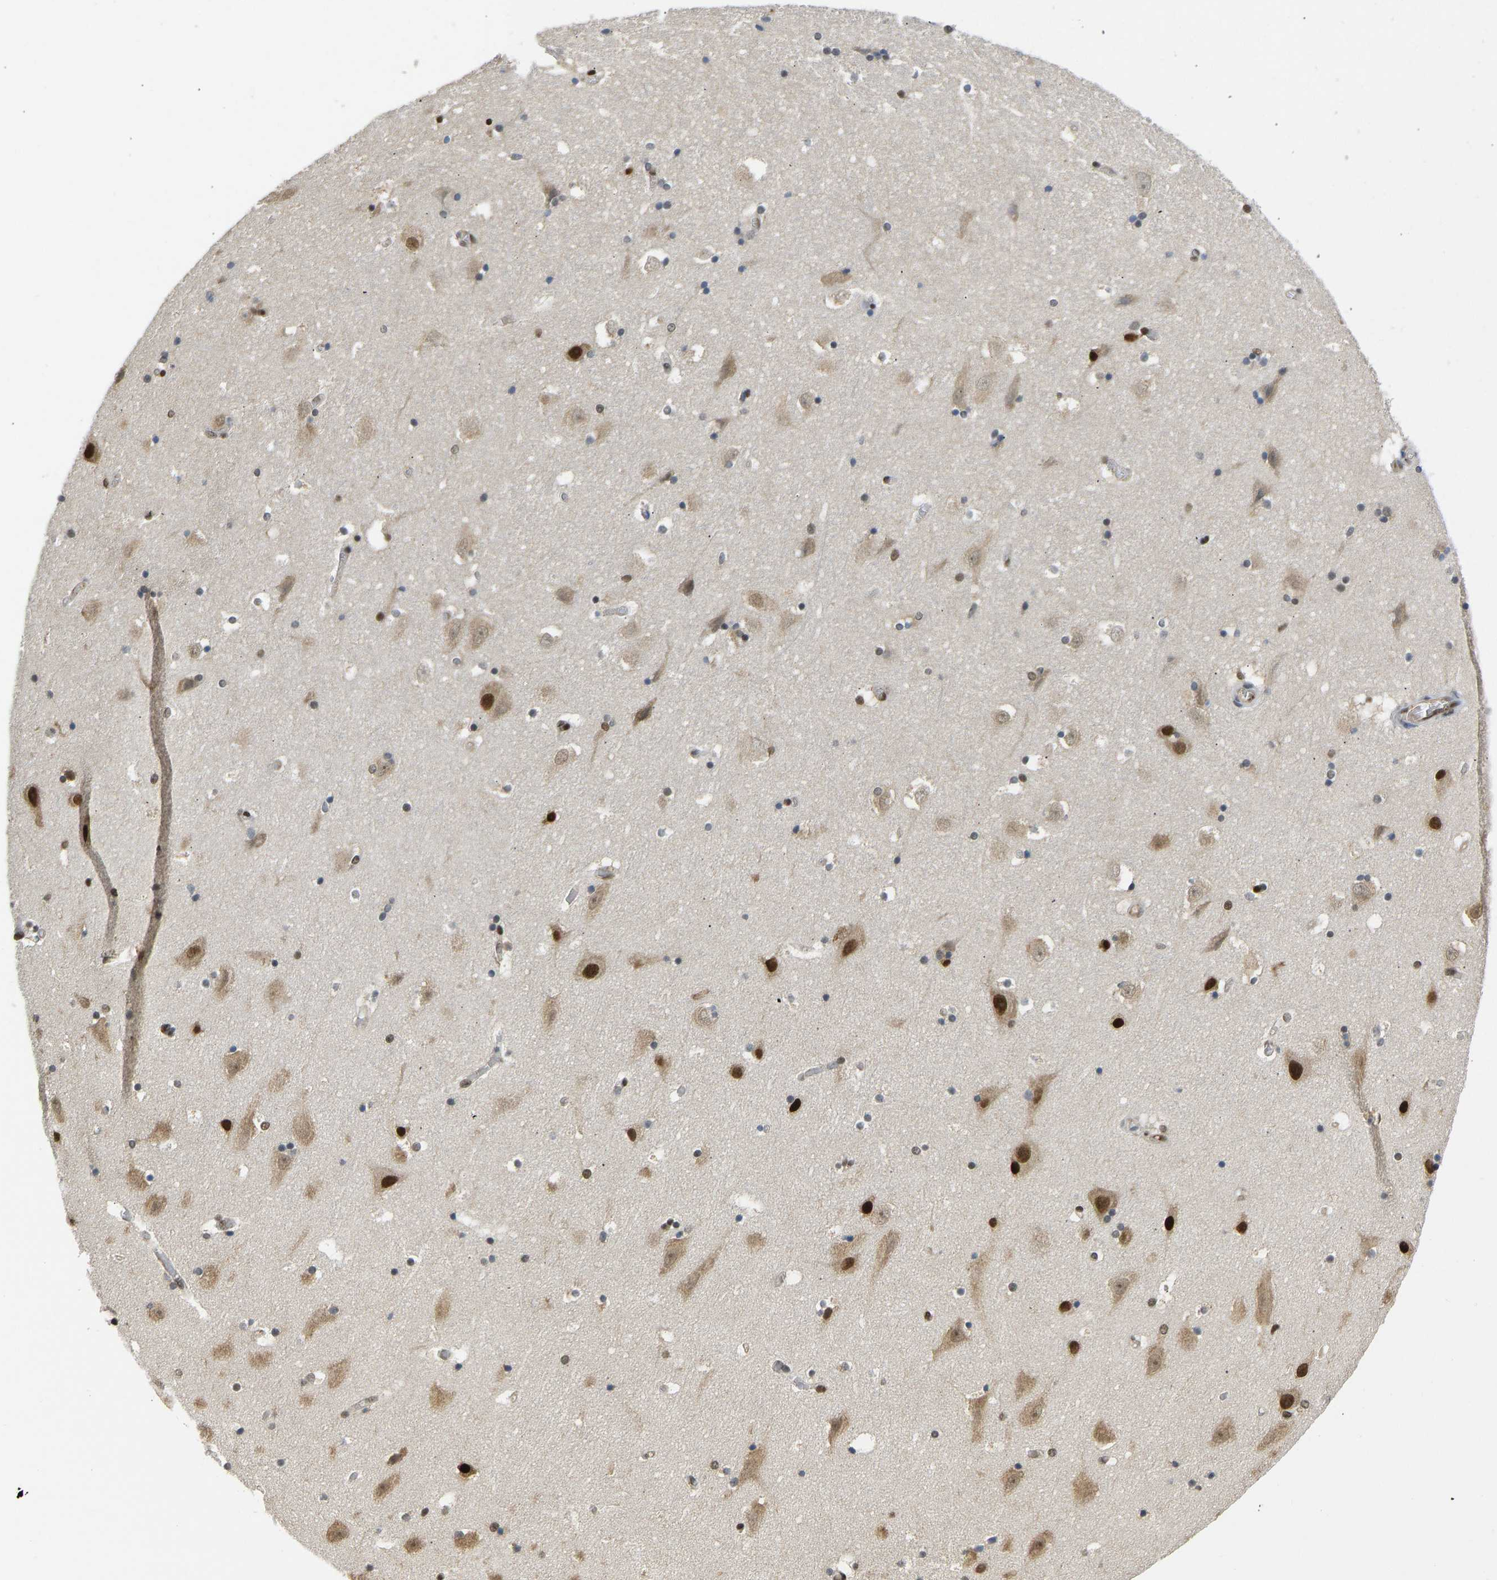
{"staining": {"intensity": "strong", "quantity": "<25%", "location": "nuclear"}, "tissue": "hippocampus", "cell_type": "Glial cells", "image_type": "normal", "snomed": [{"axis": "morphology", "description": "Normal tissue, NOS"}, {"axis": "topography", "description": "Hippocampus"}], "caption": "High-magnification brightfield microscopy of normal hippocampus stained with DAB (3,3'-diaminobenzidine) (brown) and counterstained with hematoxylin (blue). glial cells exhibit strong nuclear positivity is seen in approximately<25% of cells. The protein is stained brown, and the nuclei are stained in blue (DAB IHC with brightfield microscopy, high magnification).", "gene": "ZSCAN20", "patient": {"sex": "male", "age": 45}}